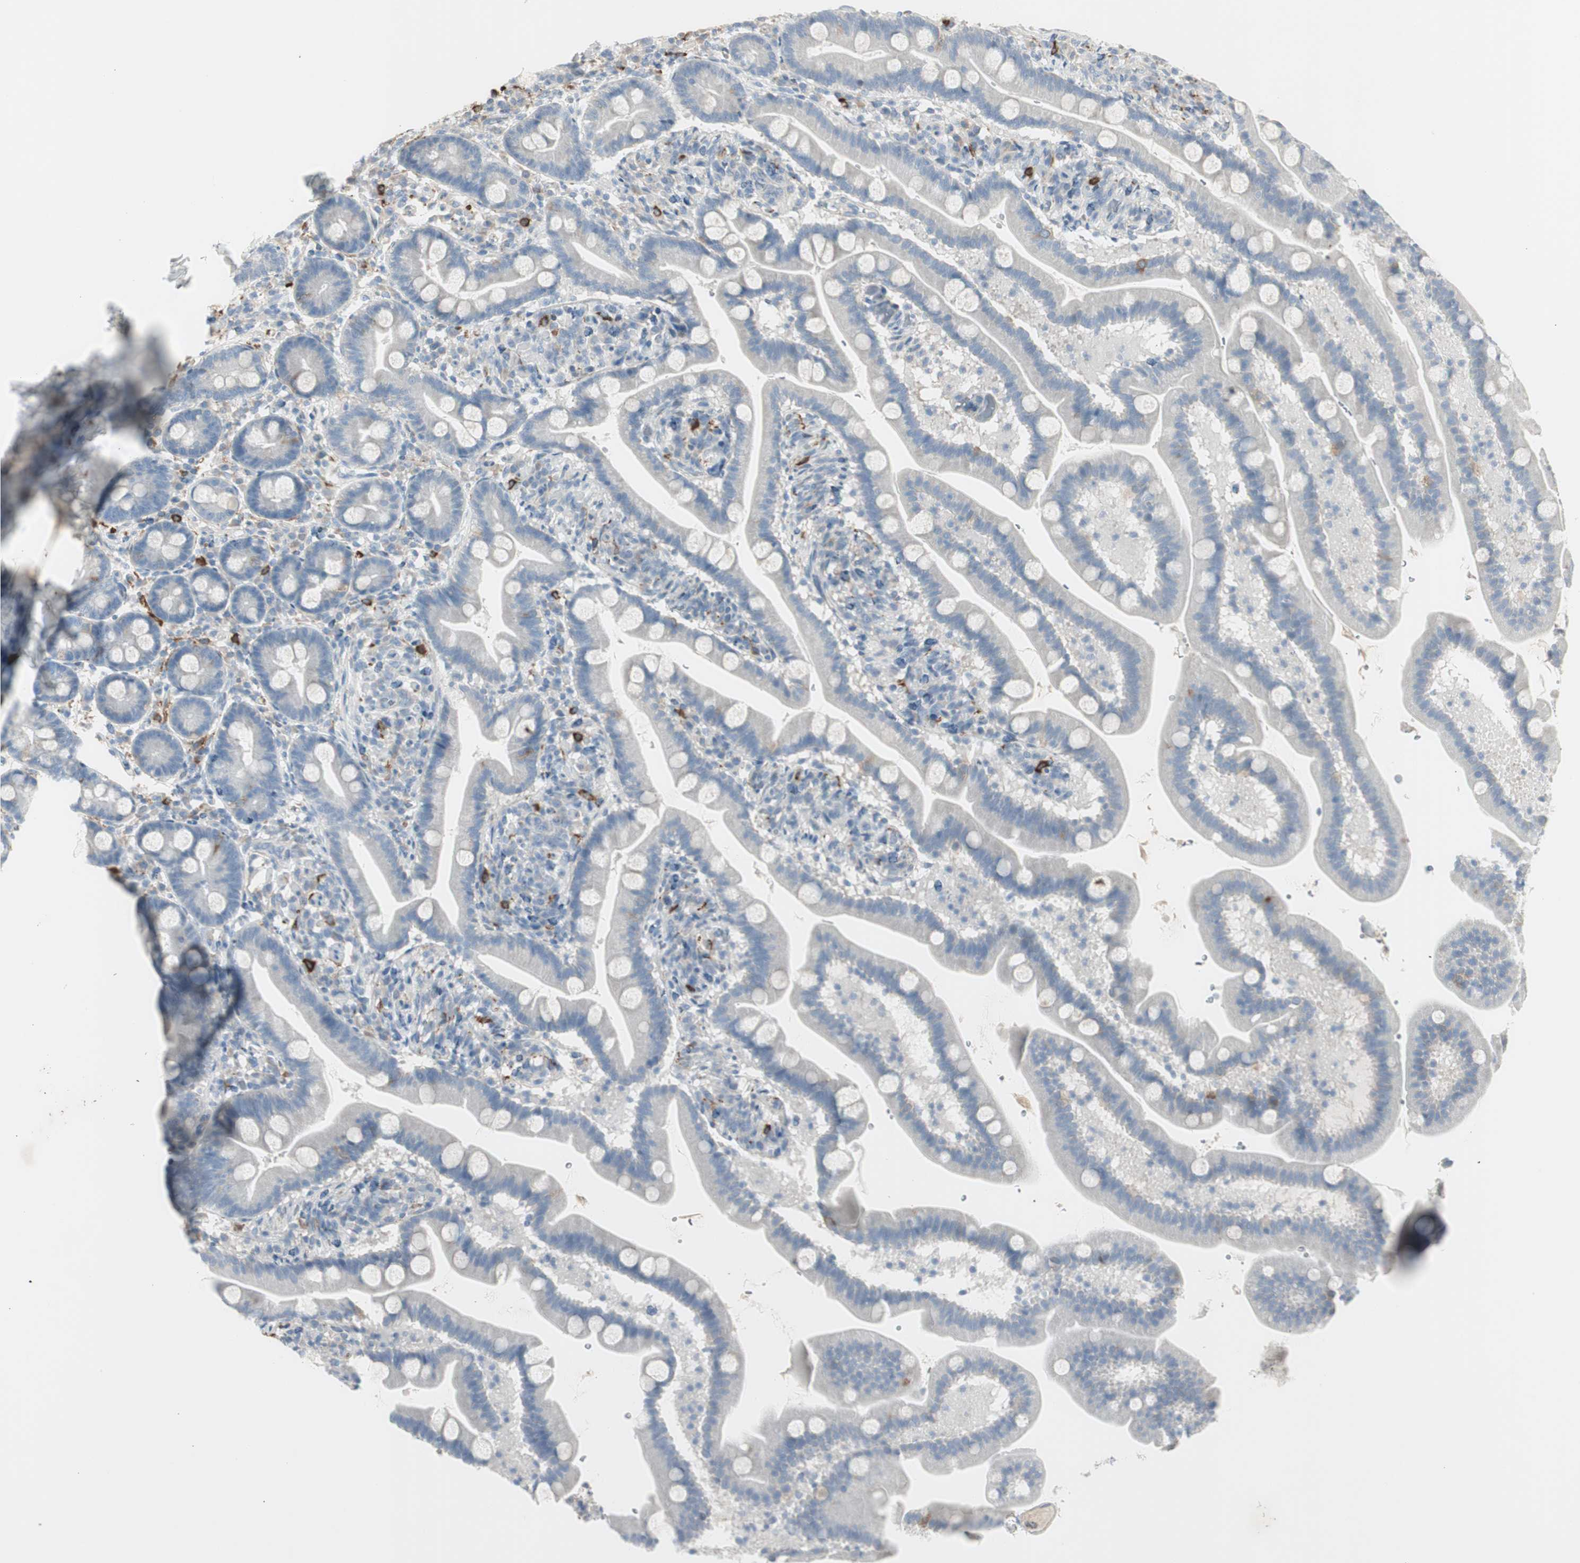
{"staining": {"intensity": "weak", "quantity": "<25%", "location": "cytoplasmic/membranous"}, "tissue": "duodenum", "cell_type": "Glandular cells", "image_type": "normal", "snomed": [{"axis": "morphology", "description": "Normal tissue, NOS"}, {"axis": "topography", "description": "Duodenum"}], "caption": "Benign duodenum was stained to show a protein in brown. There is no significant positivity in glandular cells. (DAB (3,3'-diaminobenzidine) IHC visualized using brightfield microscopy, high magnification).", "gene": "MAPRE3", "patient": {"sex": "male", "age": 54}}